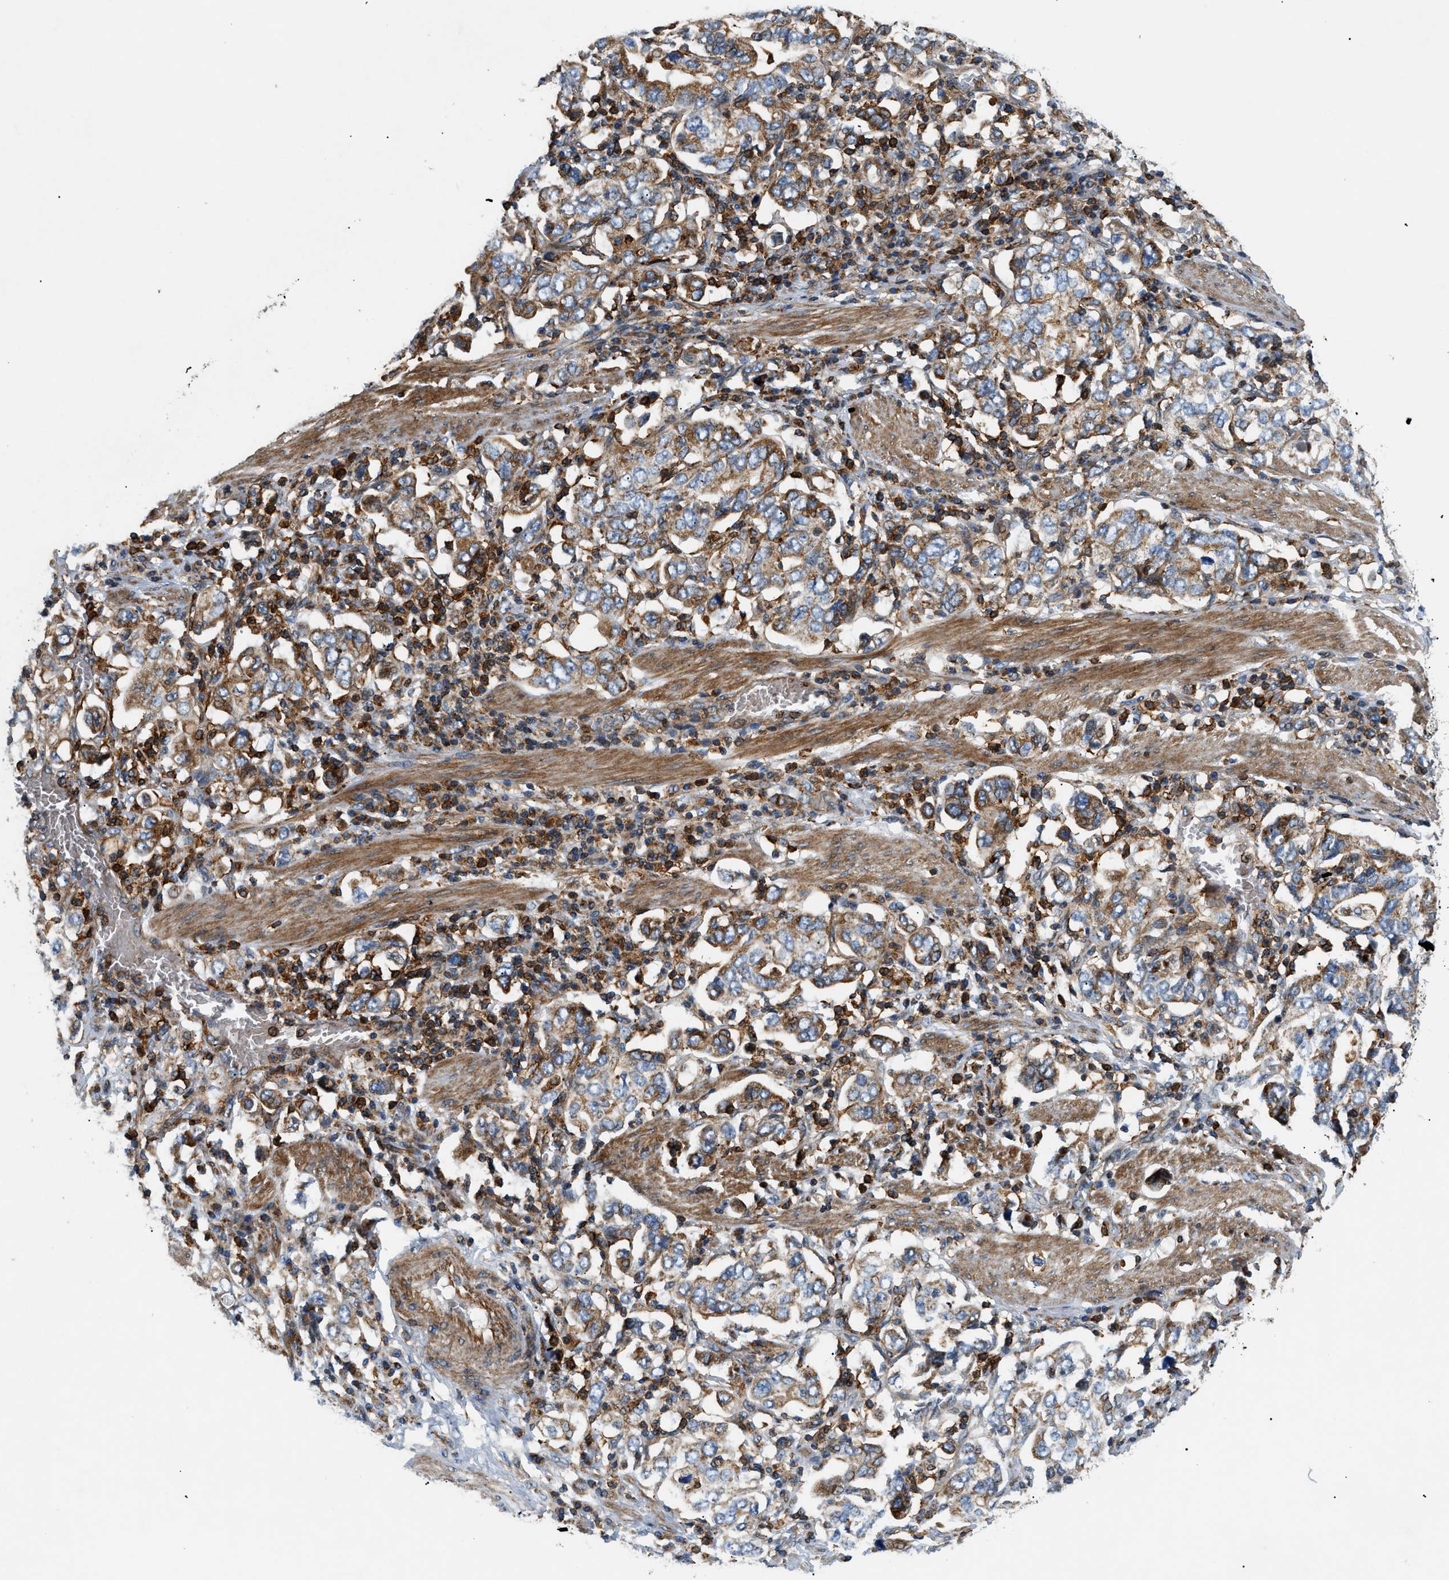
{"staining": {"intensity": "moderate", "quantity": ">75%", "location": "cytoplasmic/membranous"}, "tissue": "stomach cancer", "cell_type": "Tumor cells", "image_type": "cancer", "snomed": [{"axis": "morphology", "description": "Adenocarcinoma, NOS"}, {"axis": "topography", "description": "Stomach, upper"}], "caption": "Protein expression analysis of stomach cancer (adenocarcinoma) exhibits moderate cytoplasmic/membranous positivity in about >75% of tumor cells. (DAB (3,3'-diaminobenzidine) IHC with brightfield microscopy, high magnification).", "gene": "DHODH", "patient": {"sex": "male", "age": 62}}